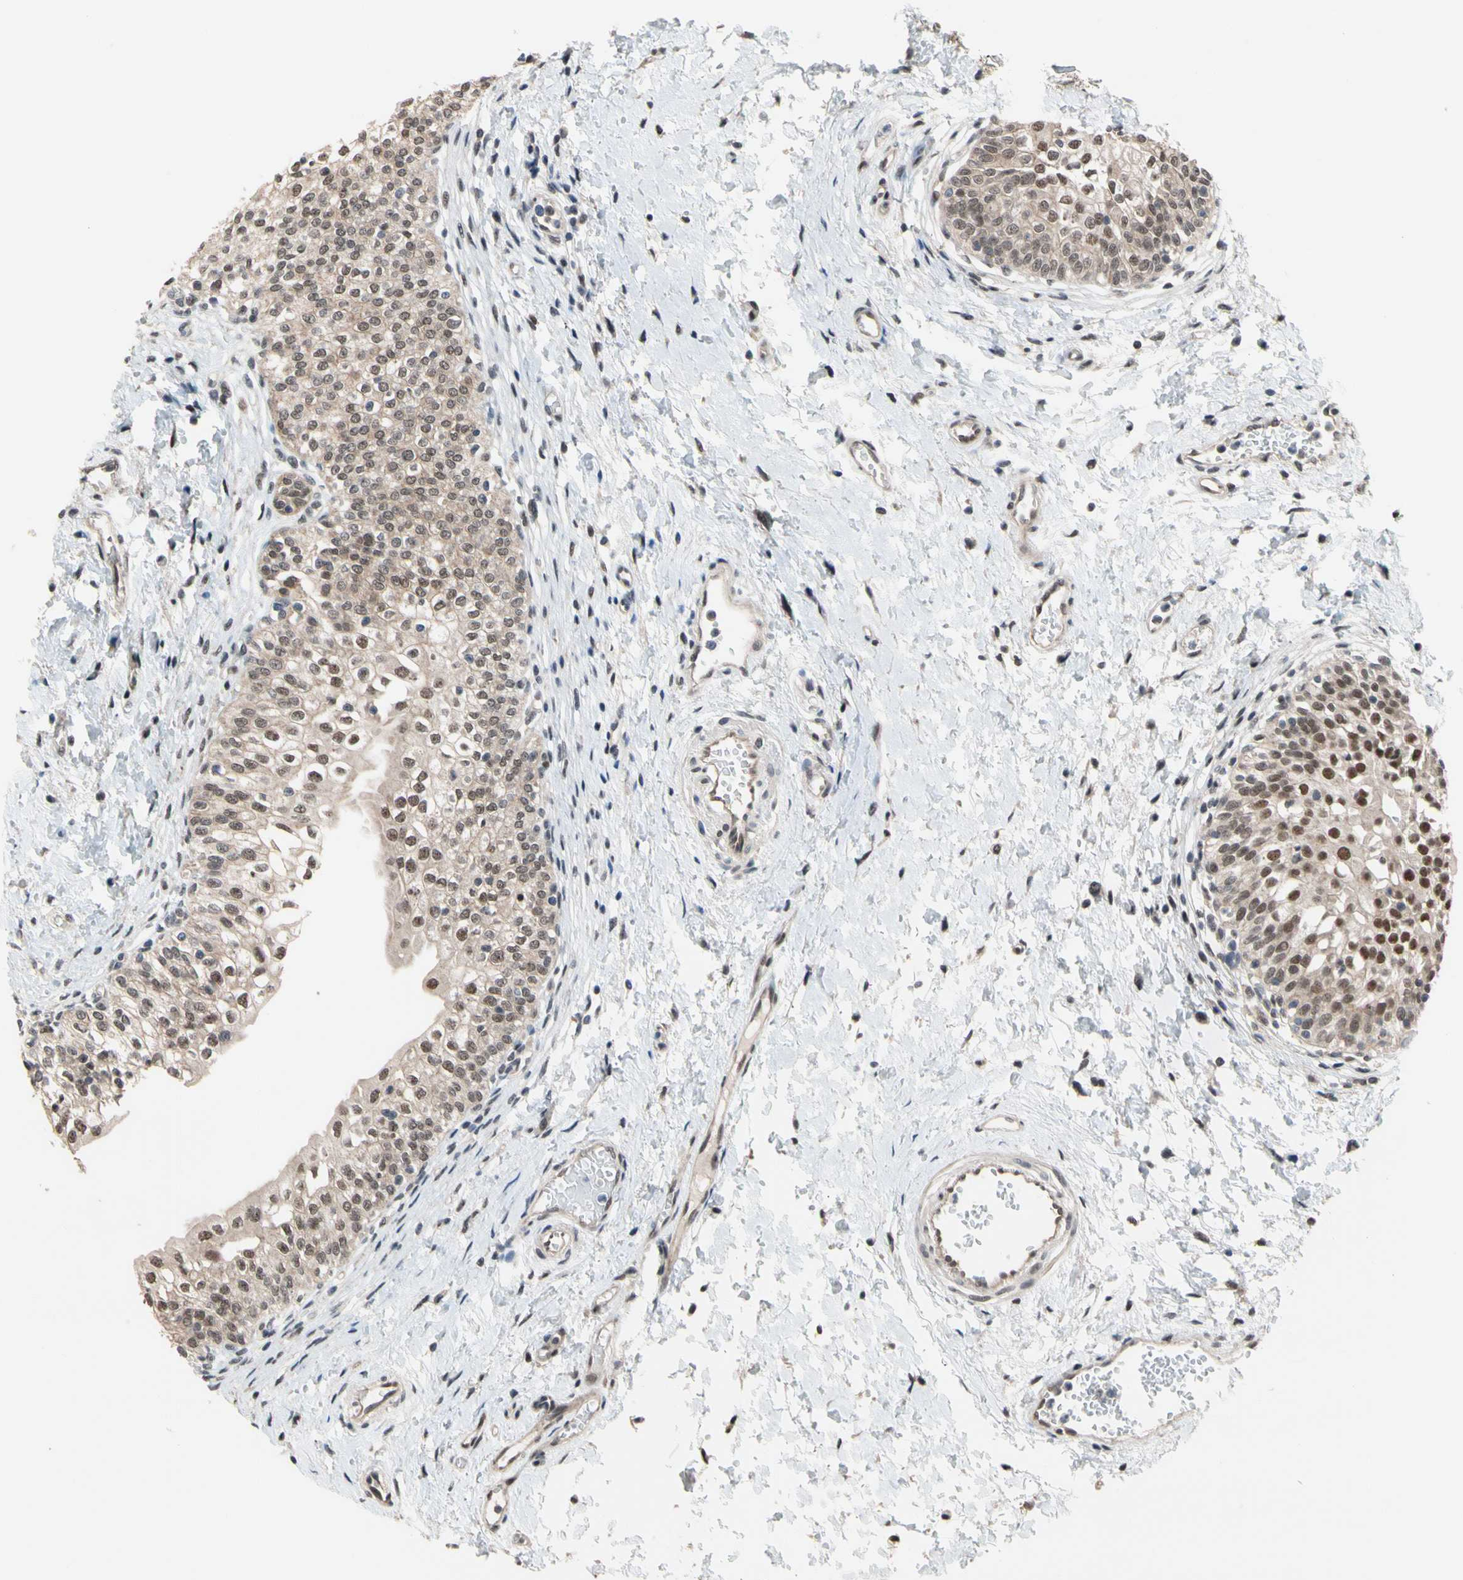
{"staining": {"intensity": "moderate", "quantity": ">75%", "location": "cytoplasmic/membranous,nuclear"}, "tissue": "urinary bladder", "cell_type": "Urothelial cells", "image_type": "normal", "snomed": [{"axis": "morphology", "description": "Normal tissue, NOS"}, {"axis": "topography", "description": "Urinary bladder"}], "caption": "Immunohistochemistry (IHC) (DAB) staining of unremarkable human urinary bladder exhibits moderate cytoplasmic/membranous,nuclear protein staining in about >75% of urothelial cells.", "gene": "NGEF", "patient": {"sex": "male", "age": 55}}